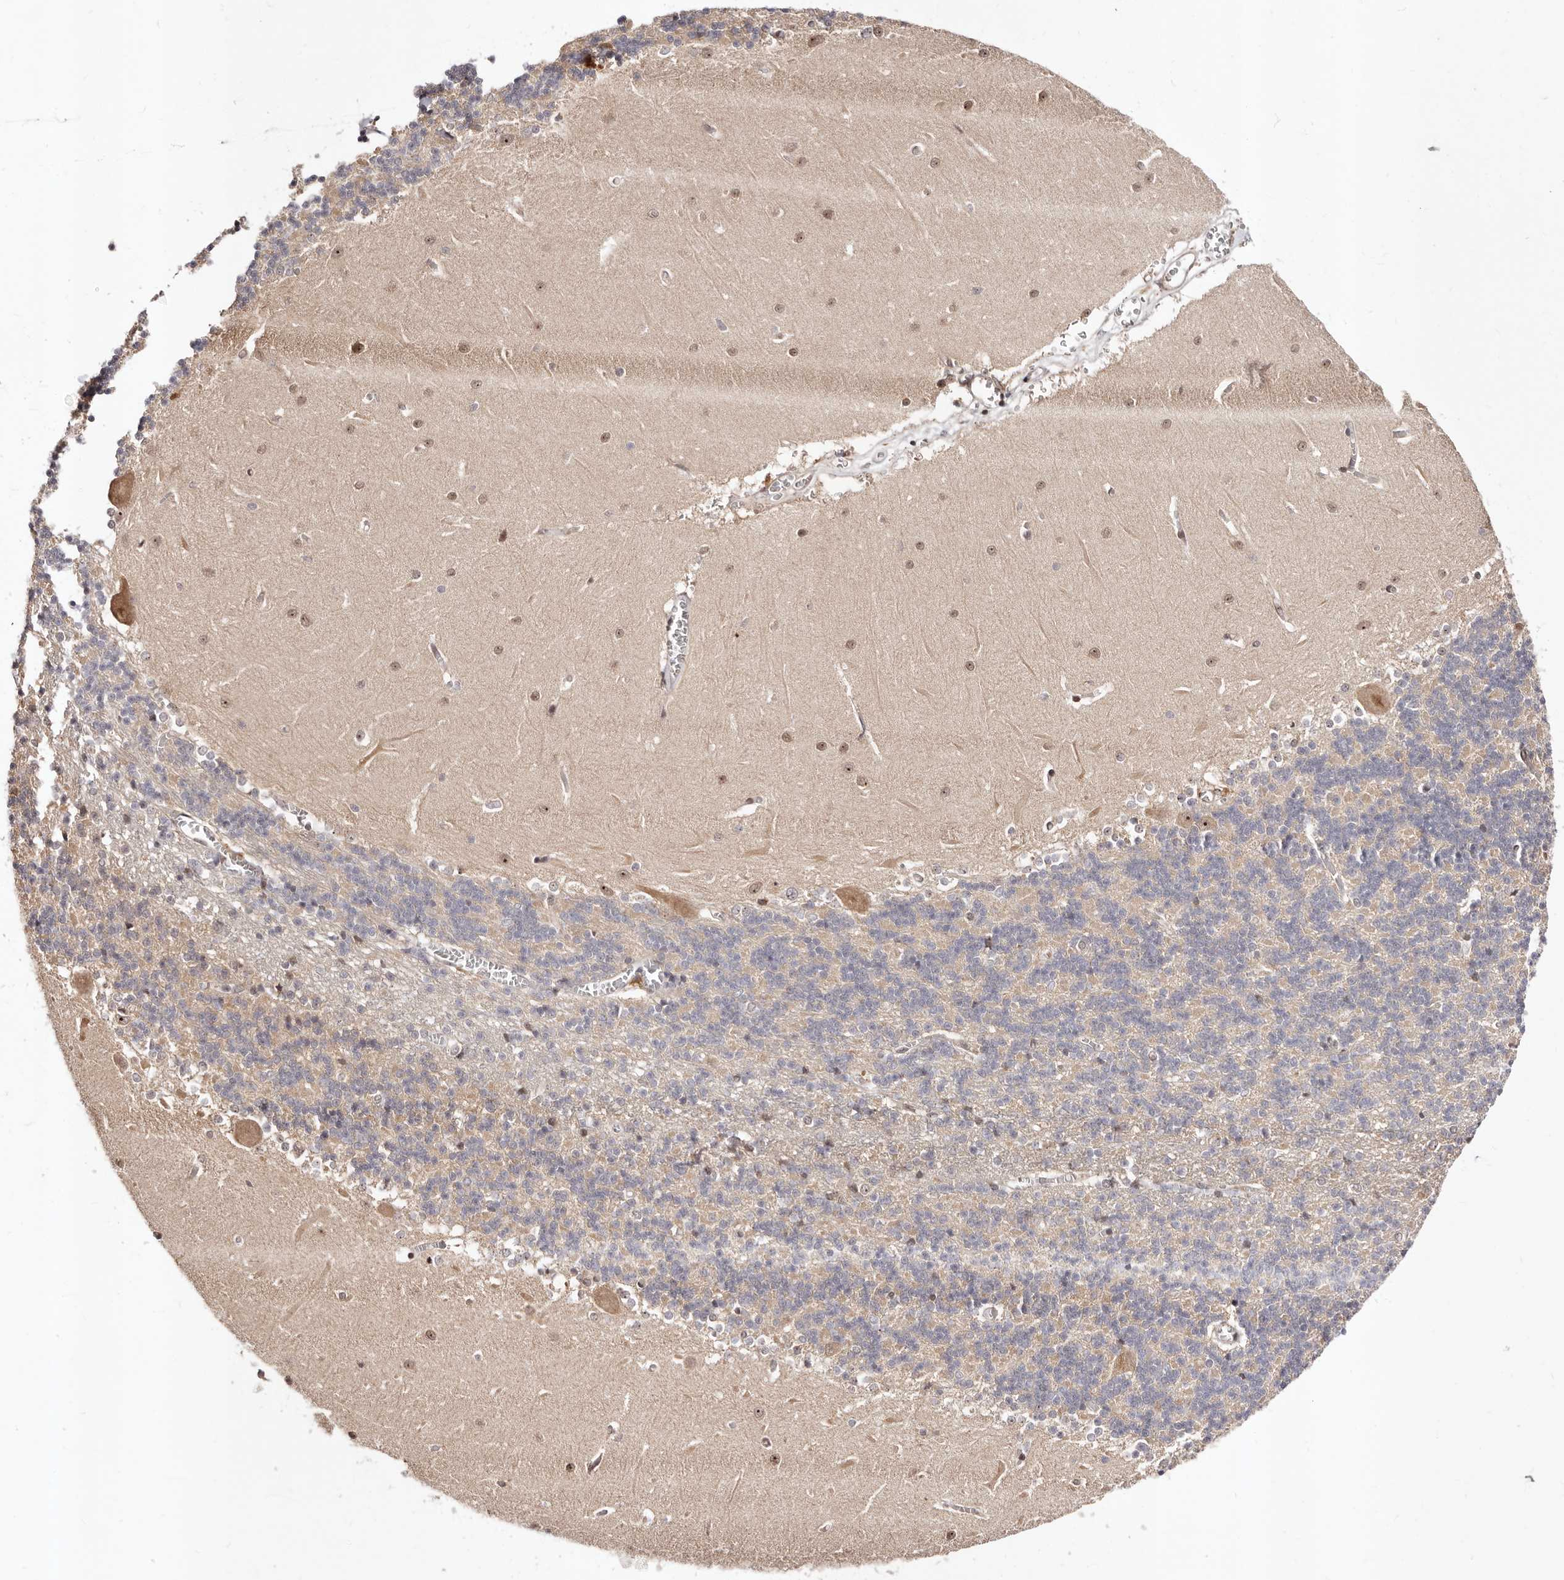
{"staining": {"intensity": "weak", "quantity": "<25%", "location": "nuclear"}, "tissue": "cerebellum", "cell_type": "Cells in granular layer", "image_type": "normal", "snomed": [{"axis": "morphology", "description": "Normal tissue, NOS"}, {"axis": "topography", "description": "Cerebellum"}], "caption": "Immunohistochemistry image of benign human cerebellum stained for a protein (brown), which displays no staining in cells in granular layer. The staining is performed using DAB (3,3'-diaminobenzidine) brown chromogen with nuclei counter-stained in using hematoxylin.", "gene": "APOL6", "patient": {"sex": "male", "age": 37}}